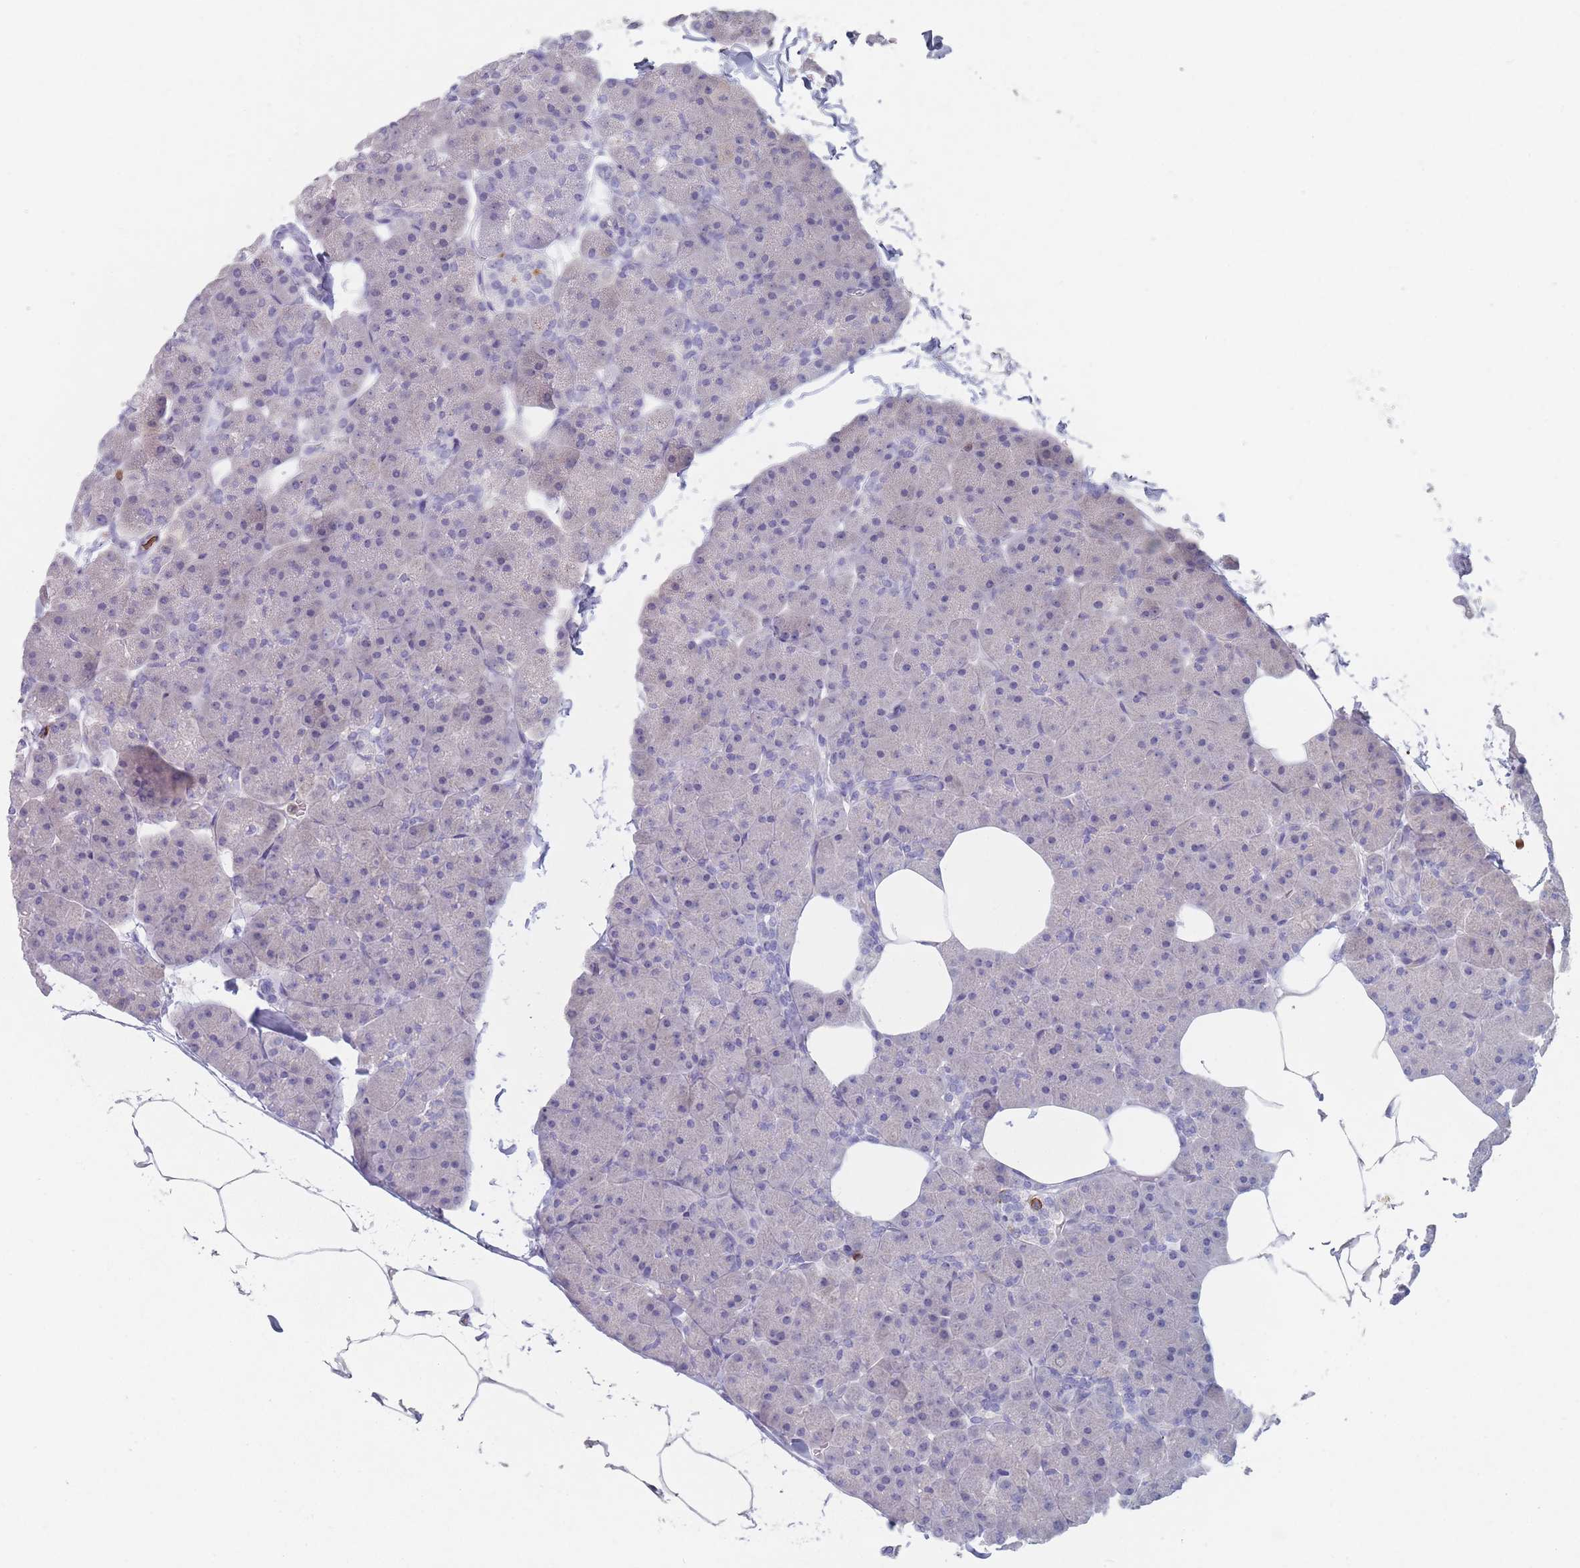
{"staining": {"intensity": "negative", "quantity": "none", "location": "none"}, "tissue": "pancreas", "cell_type": "Exocrine glandular cells", "image_type": "normal", "snomed": [{"axis": "morphology", "description": "Normal tissue, NOS"}, {"axis": "topography", "description": "Pancreas"}], "caption": "This image is of unremarkable pancreas stained with immunohistochemistry (IHC) to label a protein in brown with the nuclei are counter-stained blue. There is no positivity in exocrine glandular cells. (DAB (3,3'-diaminobenzidine) immunohistochemistry (IHC) with hematoxylin counter stain).", "gene": "ATP1A3", "patient": {"sex": "male", "age": 35}}